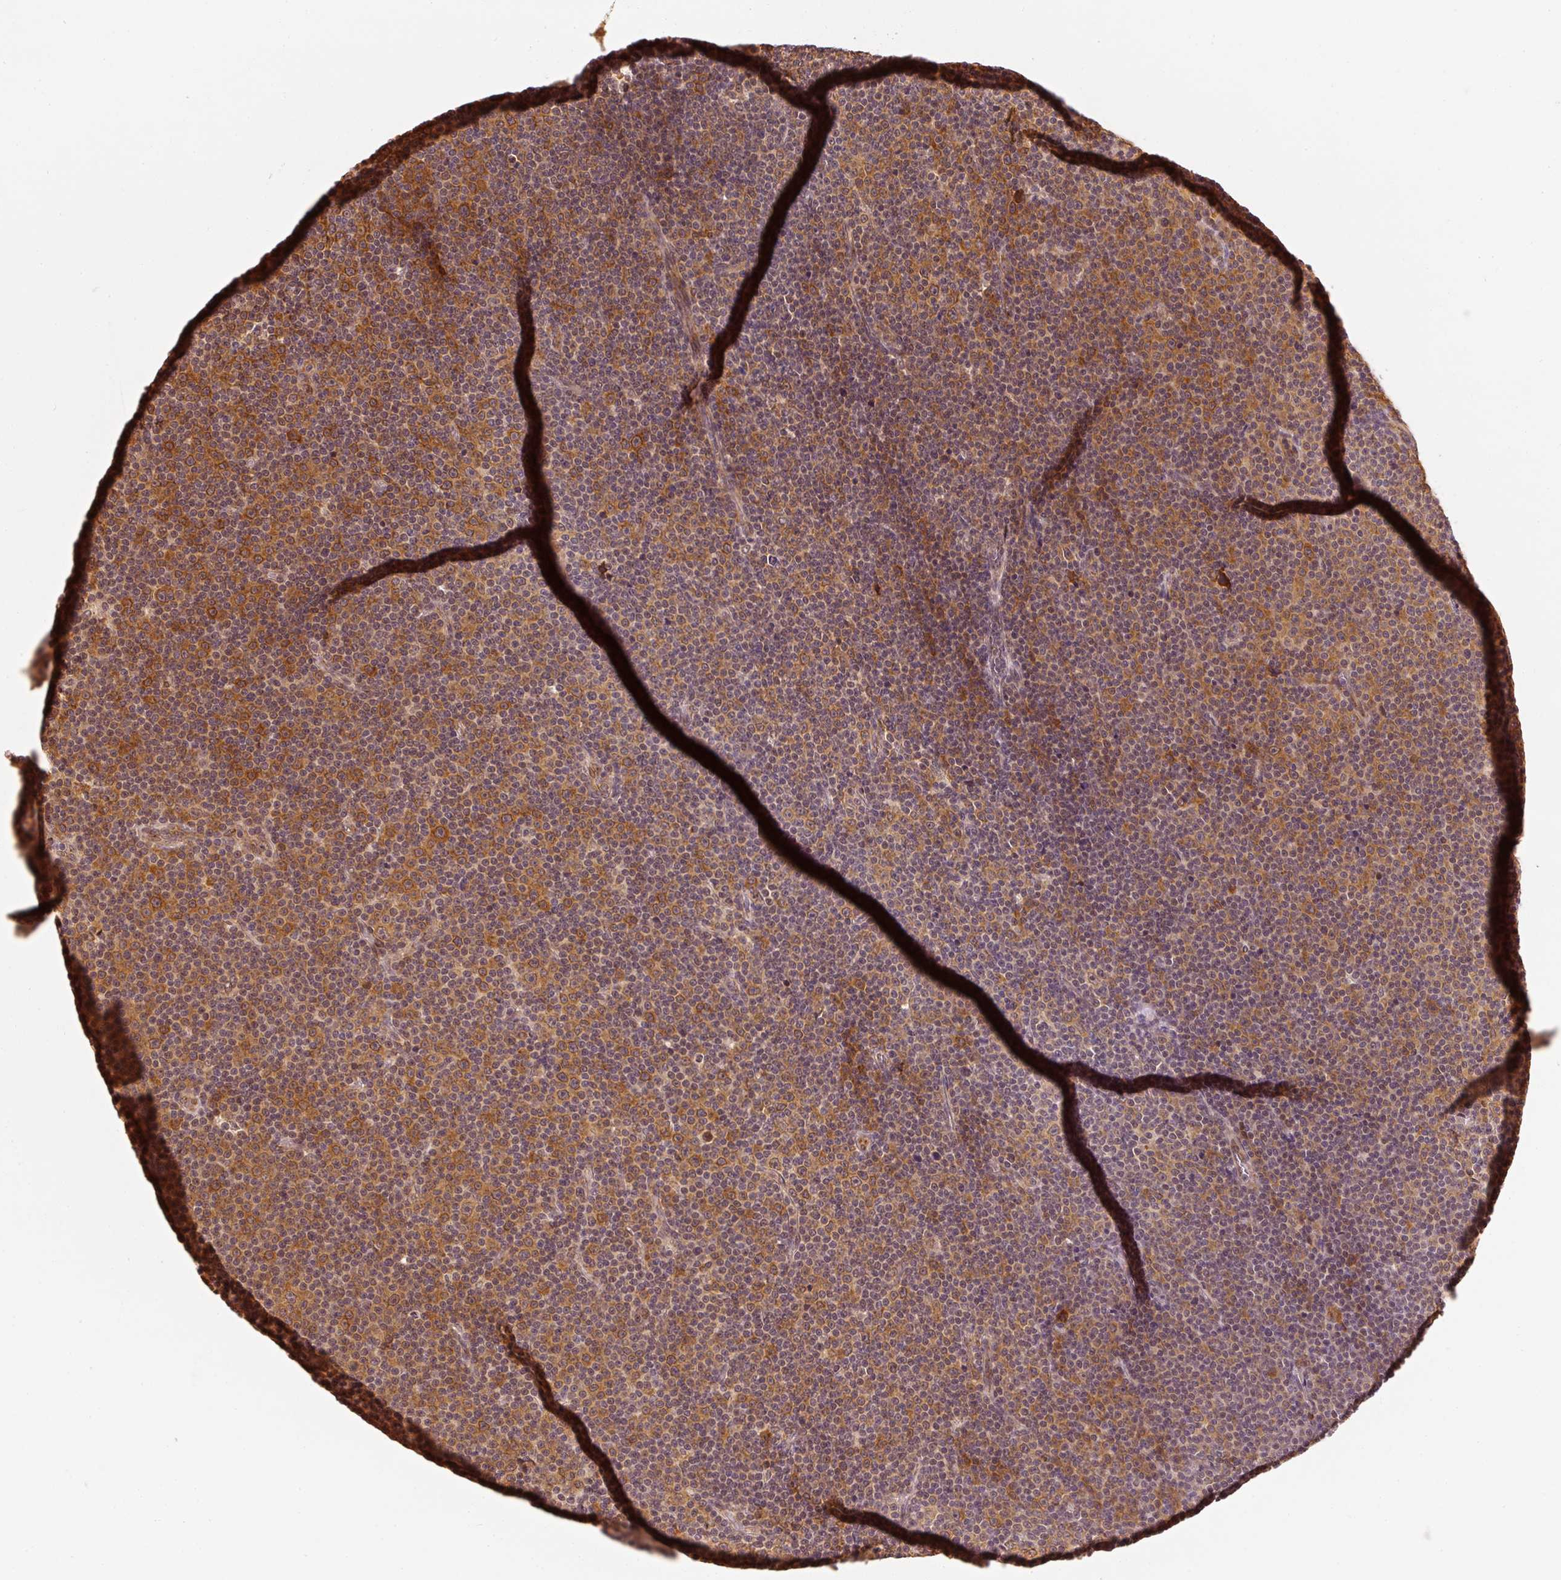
{"staining": {"intensity": "moderate", "quantity": "25%-75%", "location": "cytoplasmic/membranous"}, "tissue": "lymphoma", "cell_type": "Tumor cells", "image_type": "cancer", "snomed": [{"axis": "morphology", "description": "Malignant lymphoma, non-Hodgkin's type, Low grade"}, {"axis": "topography", "description": "Lymph node"}], "caption": "Approximately 25%-75% of tumor cells in human low-grade malignant lymphoma, non-Hodgkin's type show moderate cytoplasmic/membranous protein staining as visualized by brown immunohistochemical staining.", "gene": "EEF1A2", "patient": {"sex": "female", "age": 67}}